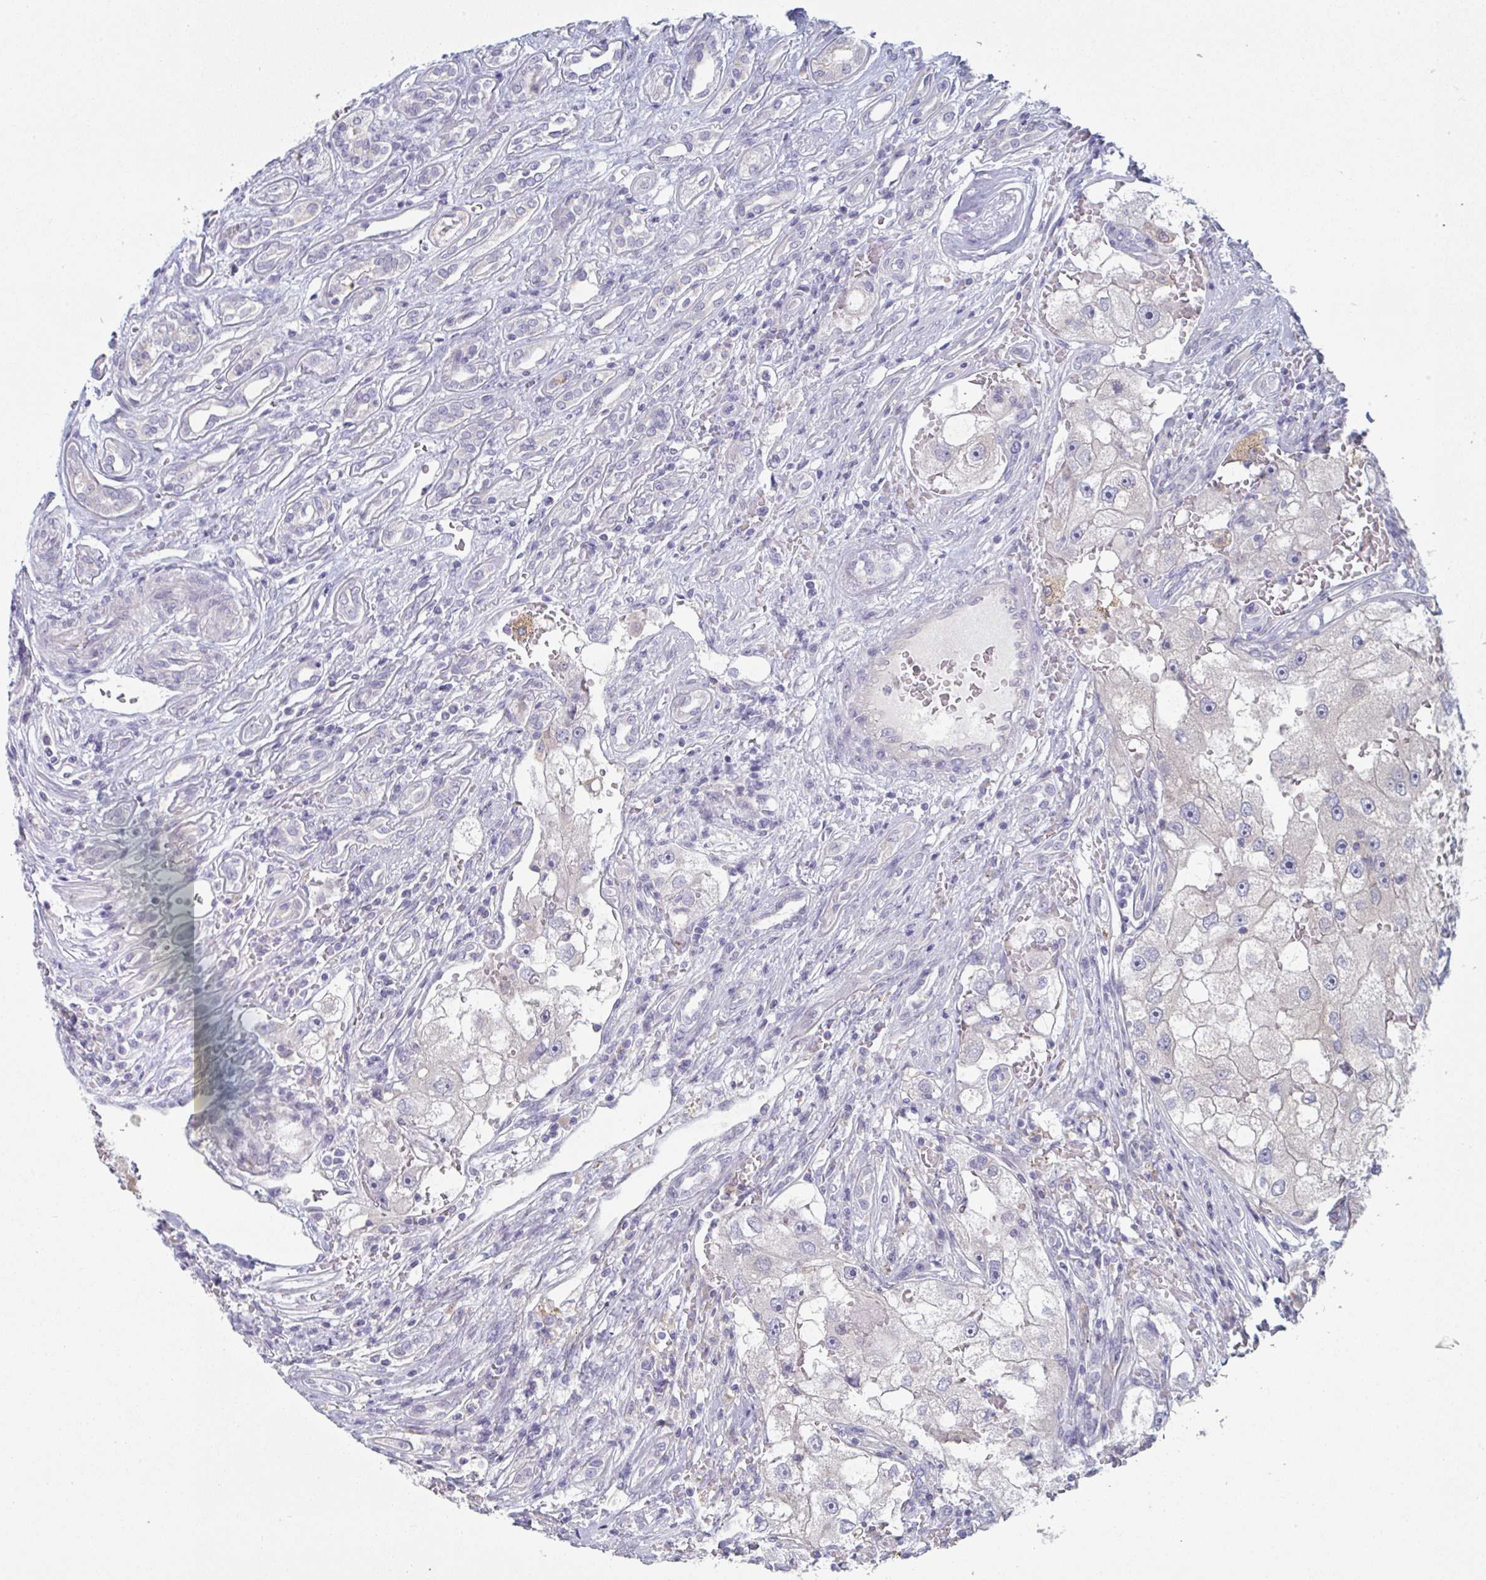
{"staining": {"intensity": "negative", "quantity": "none", "location": "none"}, "tissue": "renal cancer", "cell_type": "Tumor cells", "image_type": "cancer", "snomed": [{"axis": "morphology", "description": "Adenocarcinoma, NOS"}, {"axis": "topography", "description": "Kidney"}], "caption": "Immunohistochemistry (IHC) micrograph of human renal cancer (adenocarcinoma) stained for a protein (brown), which reveals no positivity in tumor cells.", "gene": "PTPRD", "patient": {"sex": "male", "age": 63}}